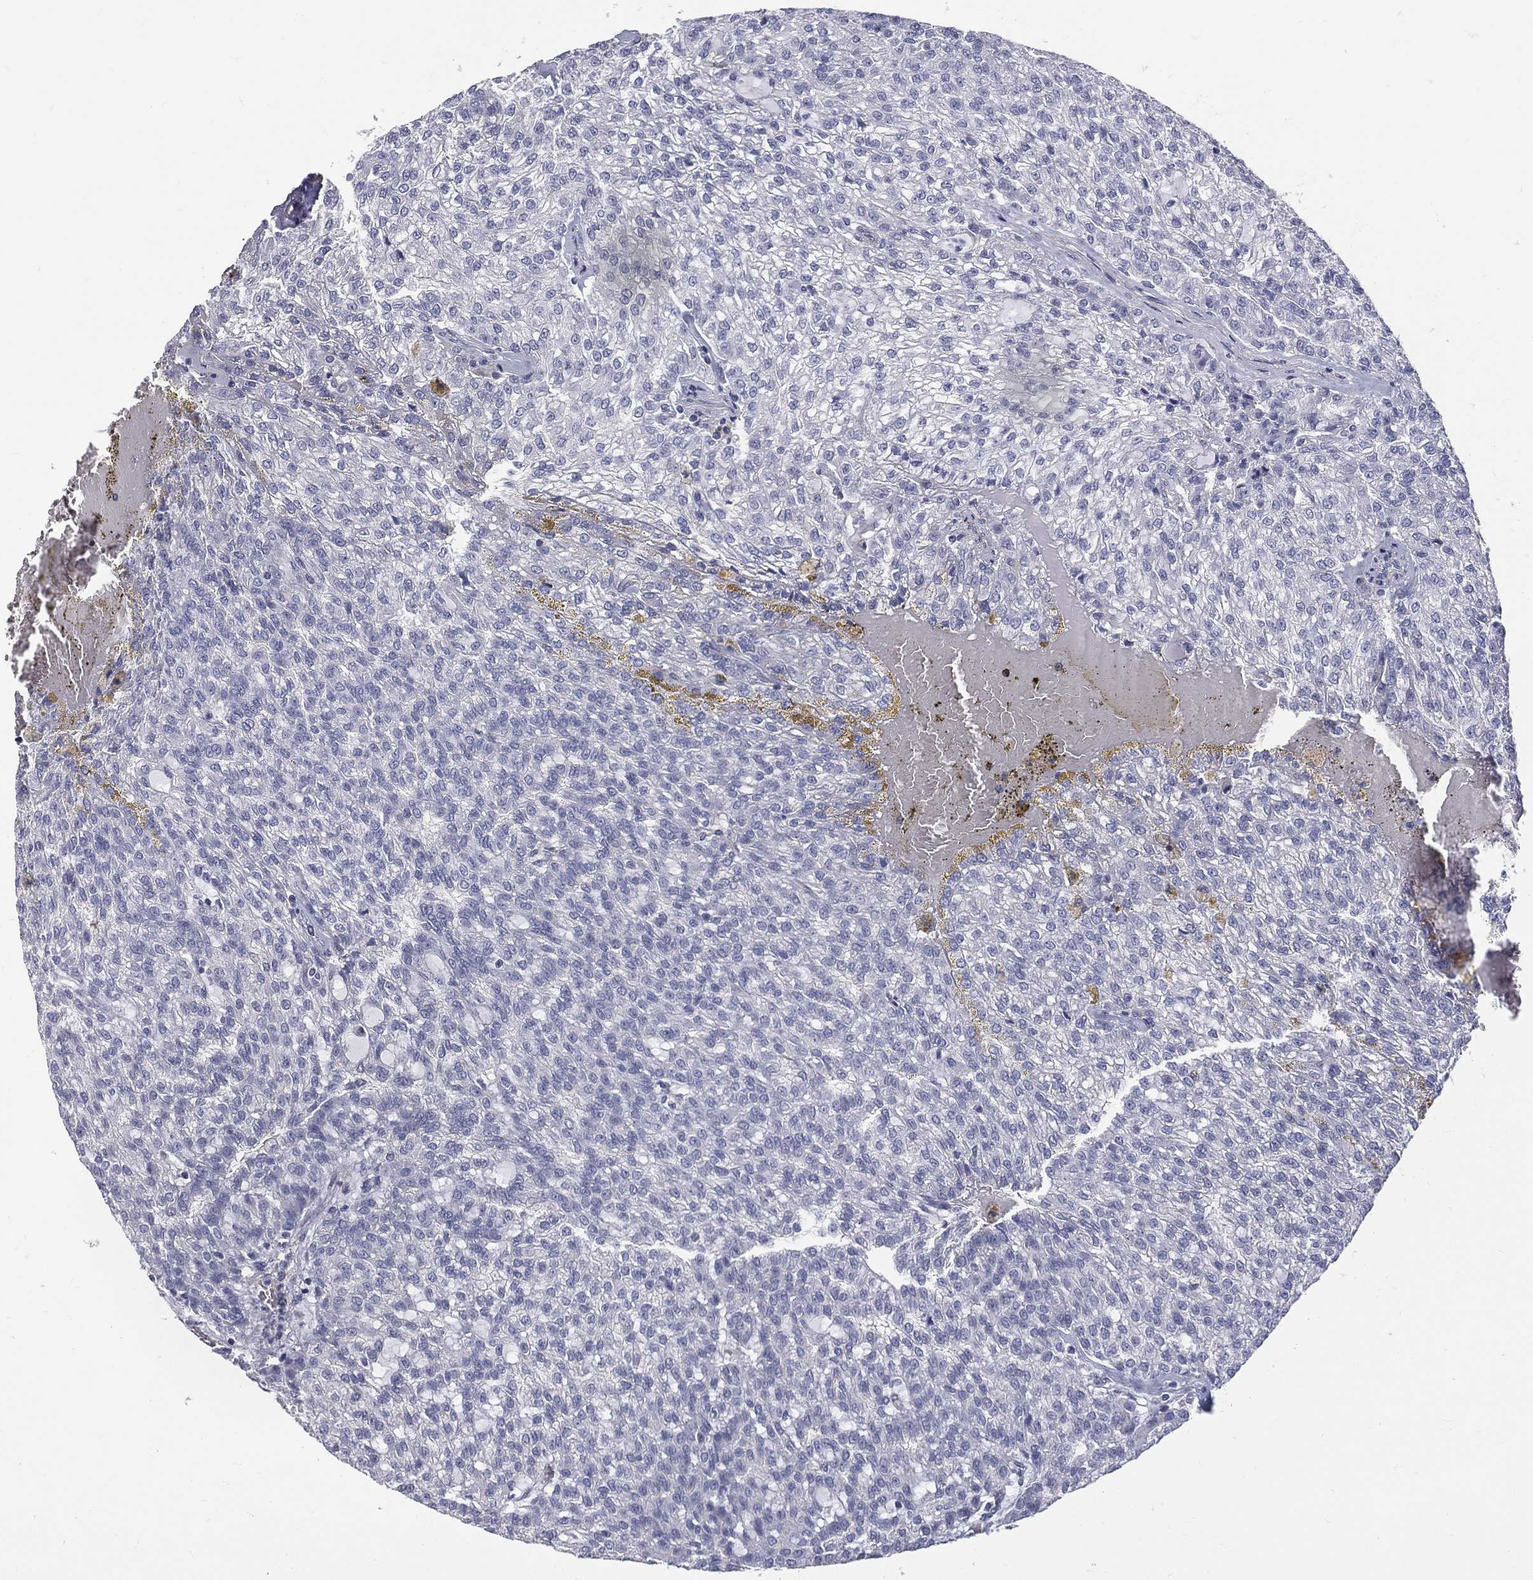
{"staining": {"intensity": "negative", "quantity": "none", "location": "none"}, "tissue": "renal cancer", "cell_type": "Tumor cells", "image_type": "cancer", "snomed": [{"axis": "morphology", "description": "Adenocarcinoma, NOS"}, {"axis": "topography", "description": "Kidney"}], "caption": "DAB immunohistochemical staining of human adenocarcinoma (renal) exhibits no significant expression in tumor cells.", "gene": "ETNPPL", "patient": {"sex": "male", "age": 63}}